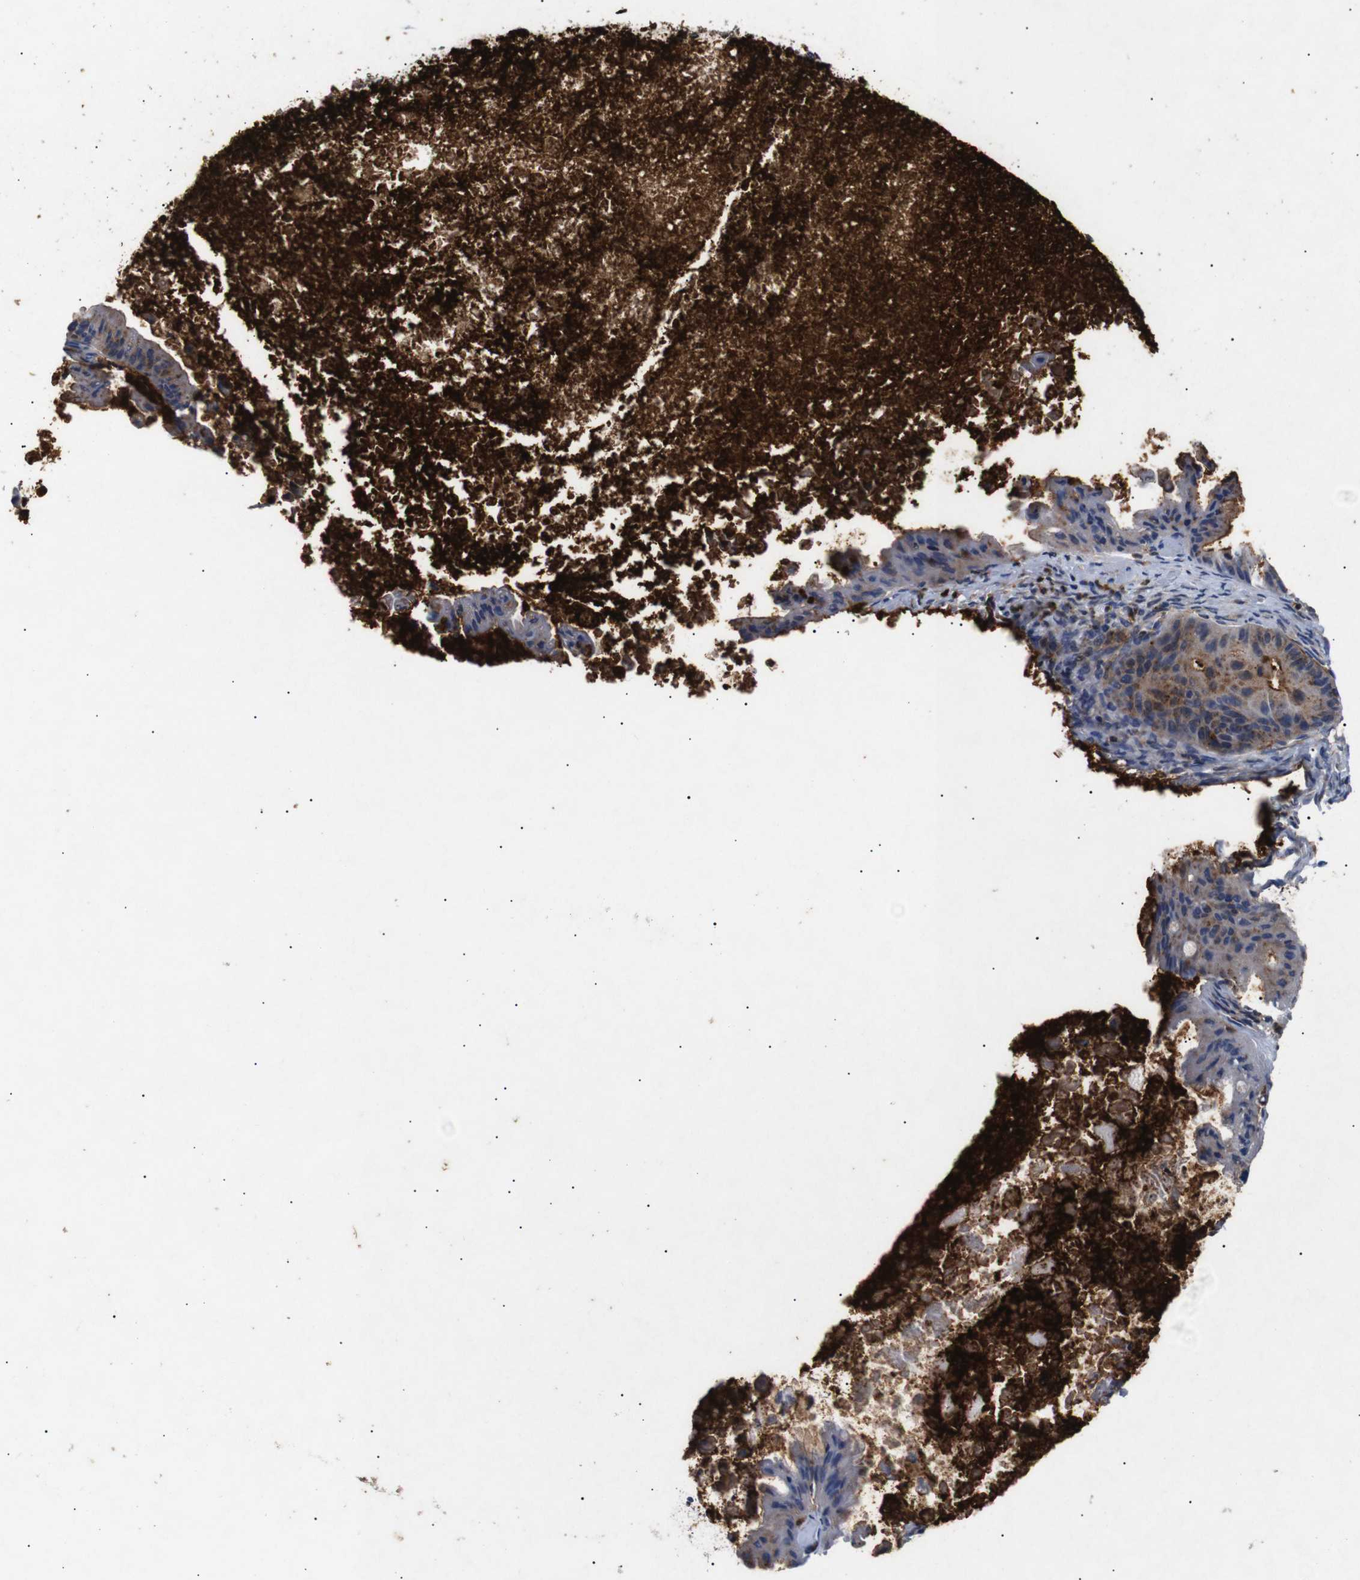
{"staining": {"intensity": "moderate", "quantity": "25%-75%", "location": "cytoplasmic/membranous"}, "tissue": "ovarian cancer", "cell_type": "Tumor cells", "image_type": "cancer", "snomed": [{"axis": "morphology", "description": "Cystadenocarcinoma, mucinous, NOS"}, {"axis": "topography", "description": "Ovary"}], "caption": "Protein expression analysis of ovarian cancer demonstrates moderate cytoplasmic/membranous expression in about 25%-75% of tumor cells. The protein is shown in brown color, while the nuclei are stained blue.", "gene": "SDCBP", "patient": {"sex": "female", "age": 37}}